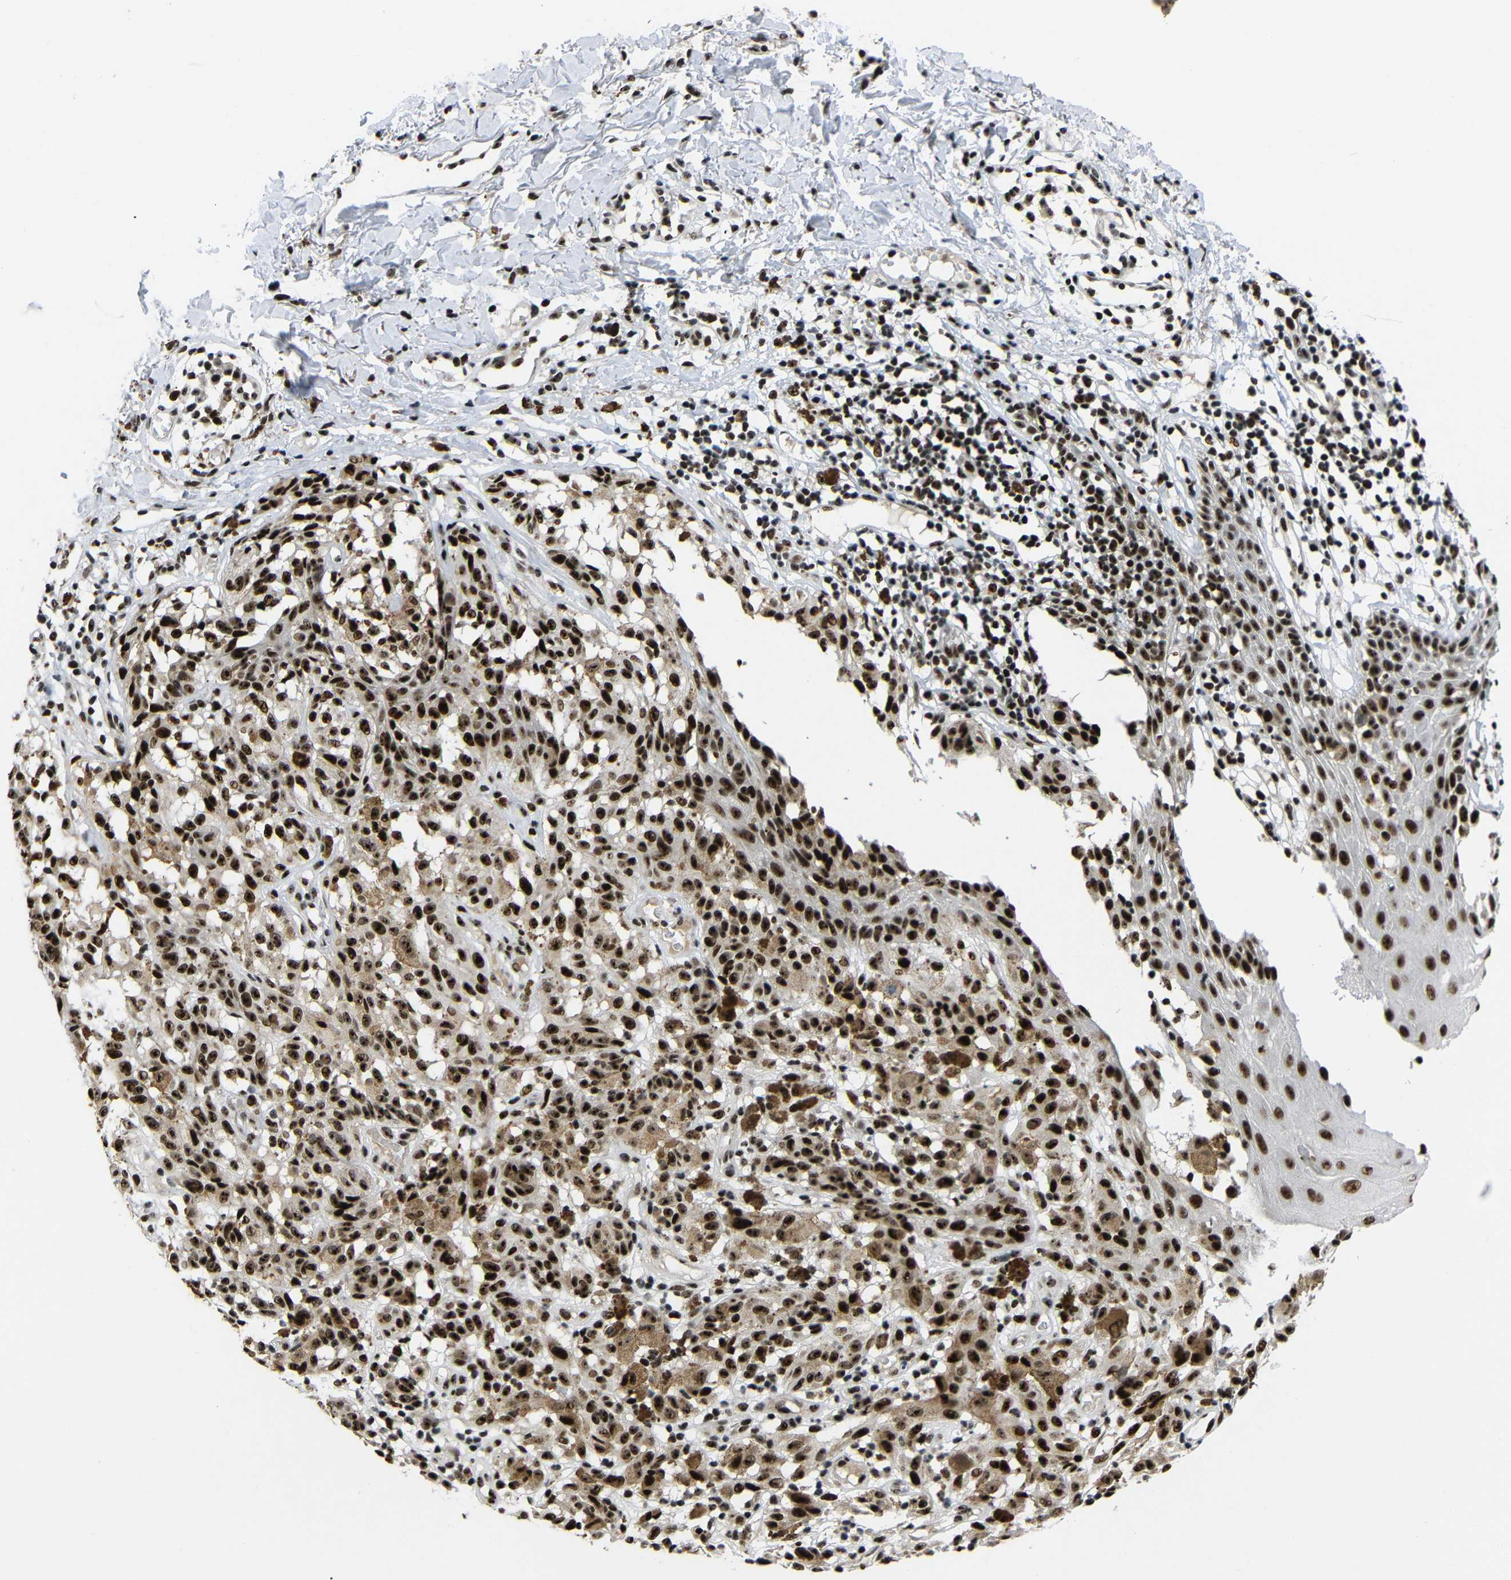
{"staining": {"intensity": "strong", "quantity": ">75%", "location": "nuclear"}, "tissue": "melanoma", "cell_type": "Tumor cells", "image_type": "cancer", "snomed": [{"axis": "morphology", "description": "Malignant melanoma, NOS"}, {"axis": "topography", "description": "Skin"}], "caption": "This image demonstrates immunohistochemistry staining of human melanoma, with high strong nuclear positivity in approximately >75% of tumor cells.", "gene": "SETDB2", "patient": {"sex": "female", "age": 46}}